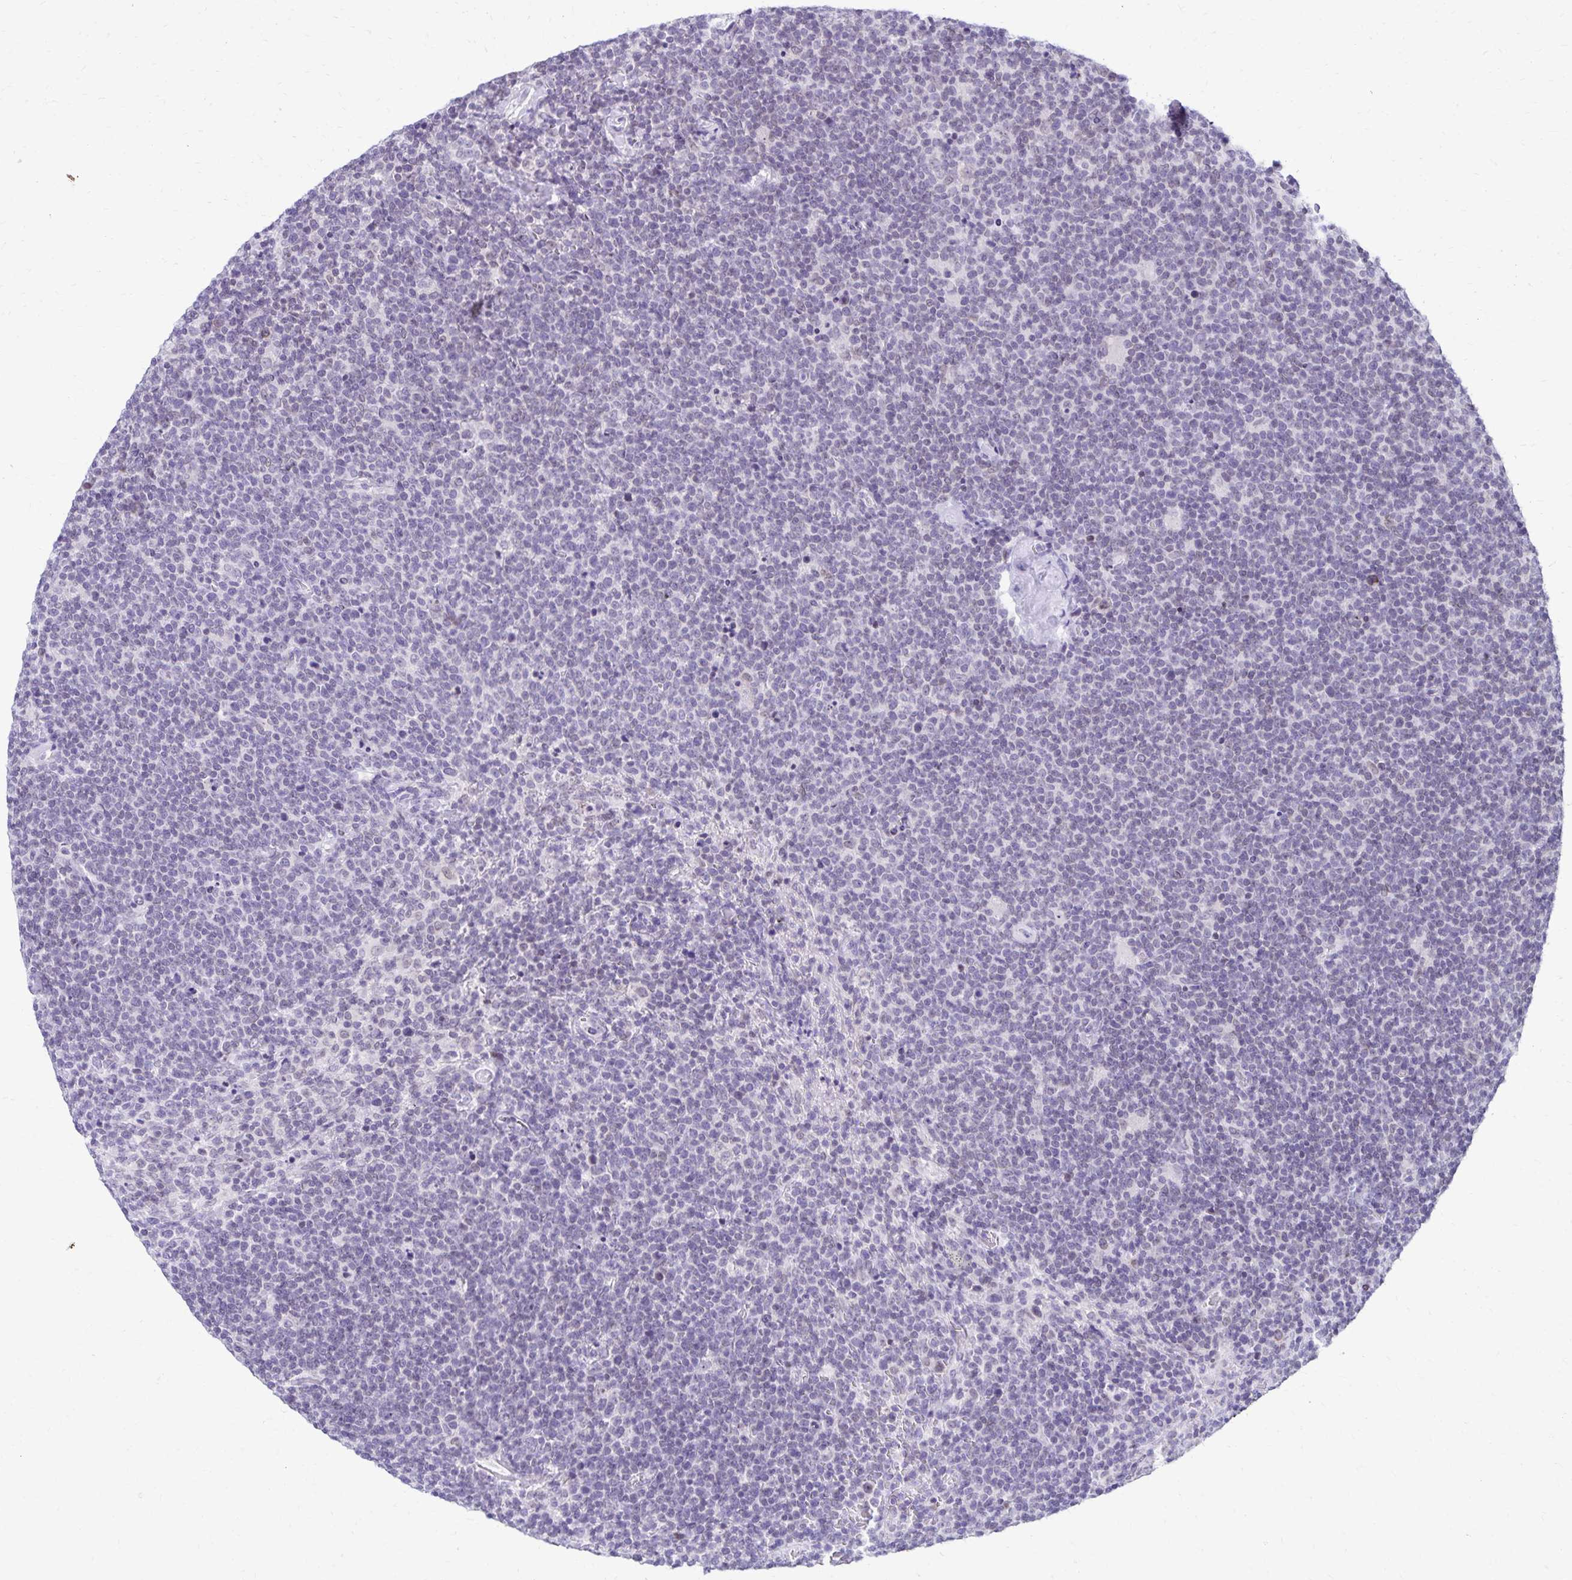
{"staining": {"intensity": "negative", "quantity": "none", "location": "none"}, "tissue": "lymphoma", "cell_type": "Tumor cells", "image_type": "cancer", "snomed": [{"axis": "morphology", "description": "Malignant lymphoma, non-Hodgkin's type, High grade"}, {"axis": "topography", "description": "Lymph node"}], "caption": "High-grade malignant lymphoma, non-Hodgkin's type stained for a protein using IHC demonstrates no positivity tumor cells.", "gene": "FAM166C", "patient": {"sex": "male", "age": 61}}